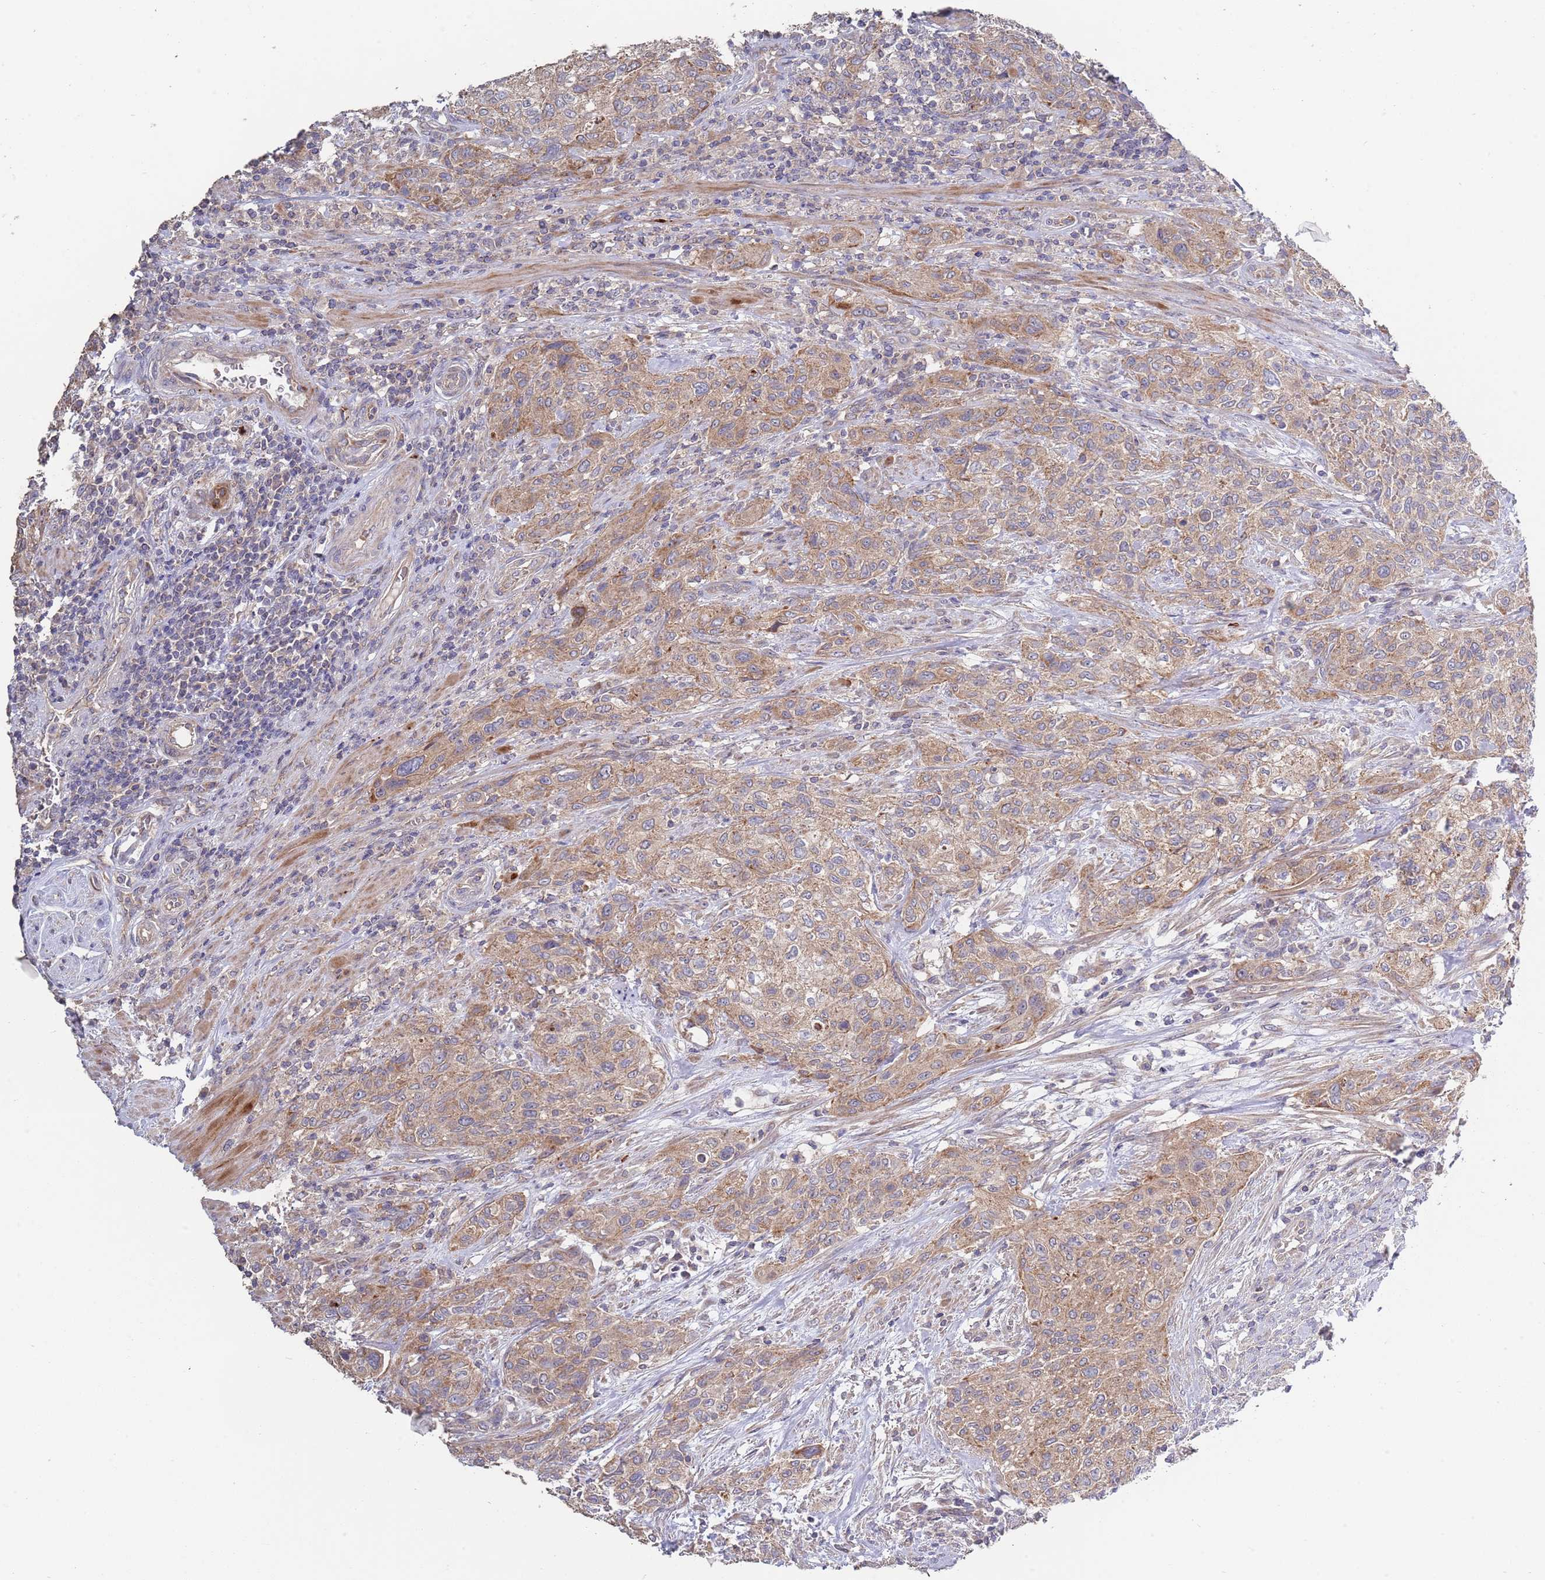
{"staining": {"intensity": "weak", "quantity": ">75%", "location": "cytoplasmic/membranous"}, "tissue": "urothelial cancer", "cell_type": "Tumor cells", "image_type": "cancer", "snomed": [{"axis": "morphology", "description": "Normal tissue, NOS"}, {"axis": "morphology", "description": "Urothelial carcinoma, NOS"}, {"axis": "topography", "description": "Urinary bladder"}, {"axis": "topography", "description": "Peripheral nerve tissue"}], "caption": "Transitional cell carcinoma stained for a protein (brown) displays weak cytoplasmic/membranous positive positivity in about >75% of tumor cells.", "gene": "ABCC10", "patient": {"sex": "male", "age": 35}}